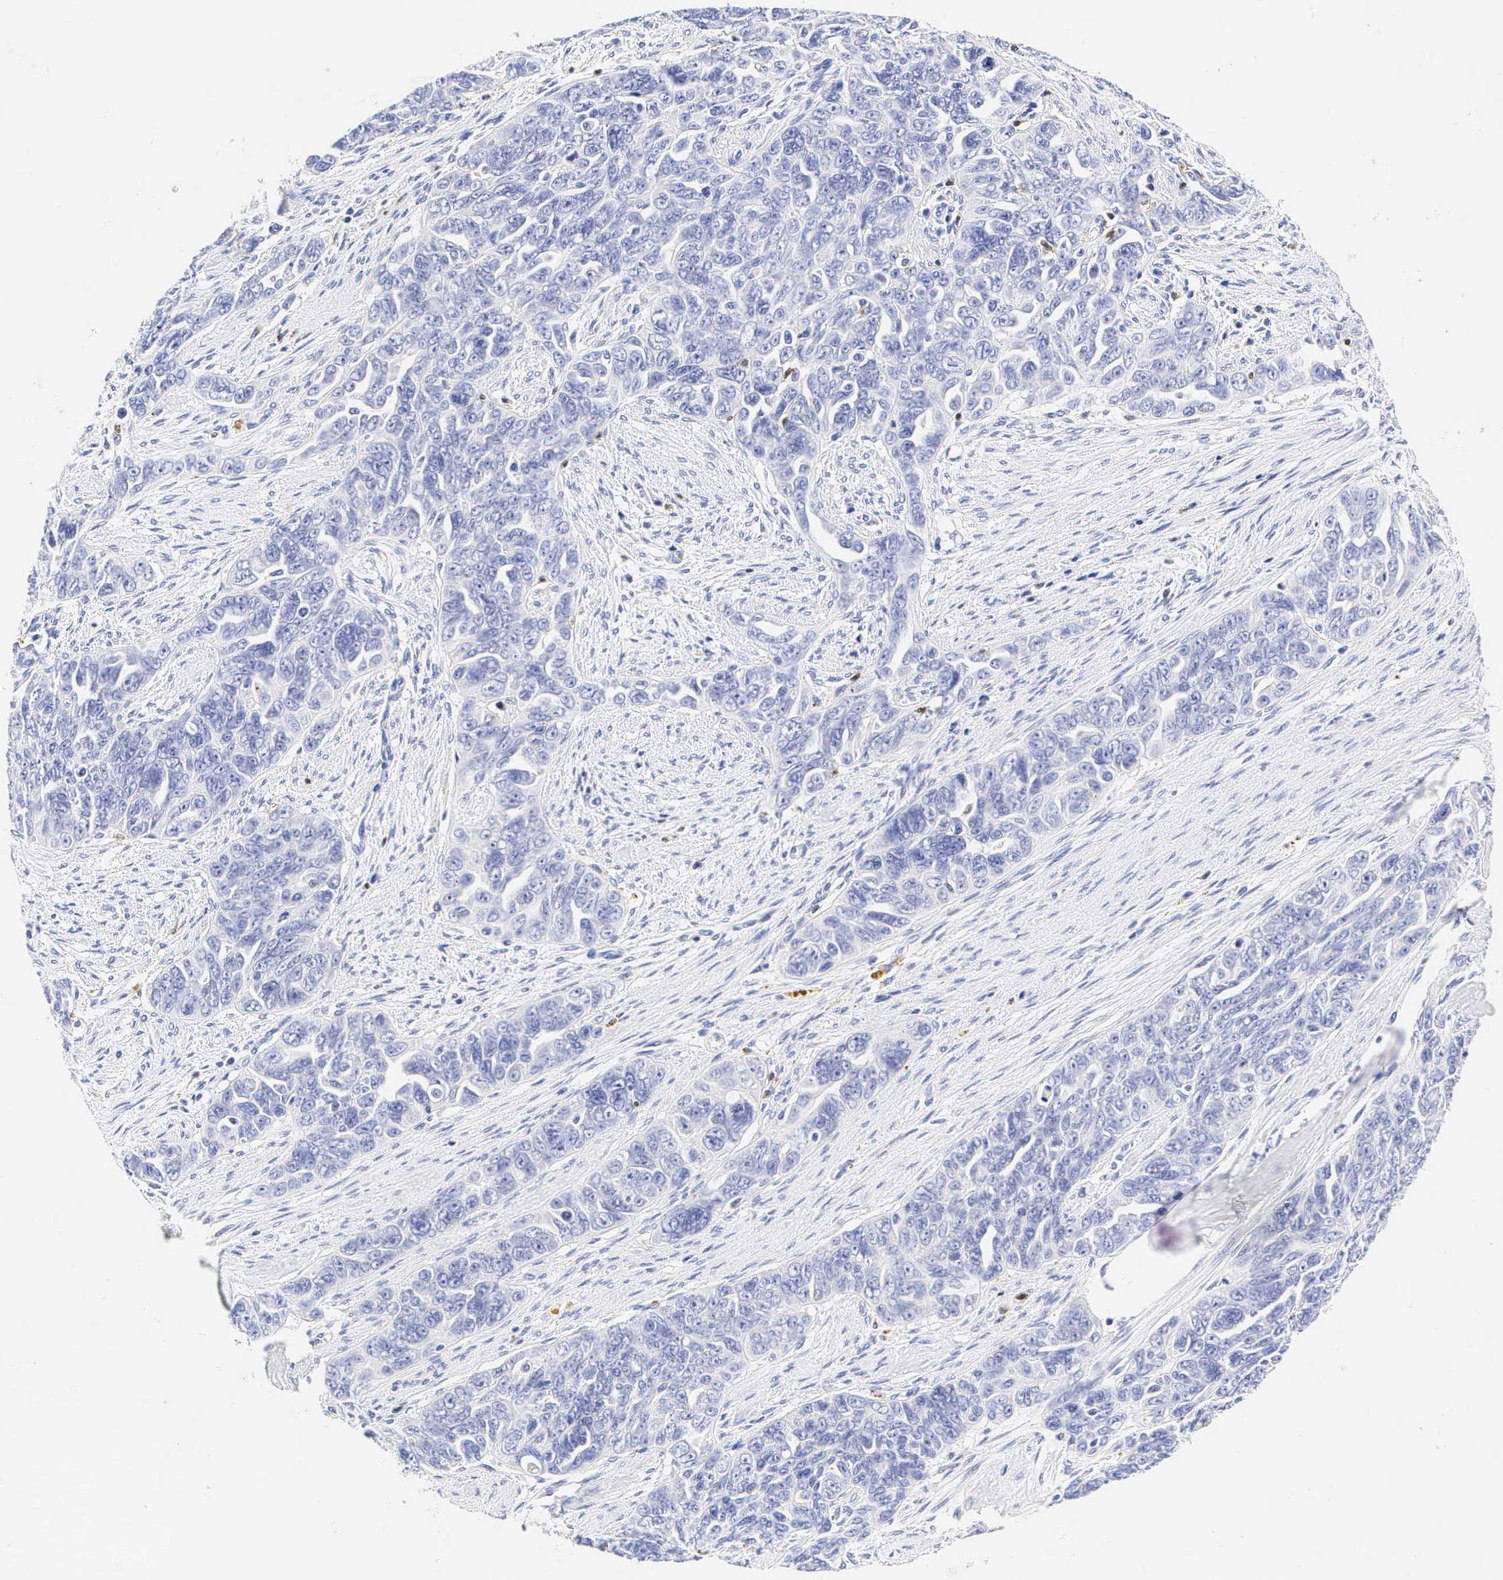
{"staining": {"intensity": "negative", "quantity": "none", "location": "none"}, "tissue": "ovarian cancer", "cell_type": "Tumor cells", "image_type": "cancer", "snomed": [{"axis": "morphology", "description": "Cystadenocarcinoma, serous, NOS"}, {"axis": "topography", "description": "Ovary"}], "caption": "There is no significant positivity in tumor cells of ovarian cancer (serous cystadenocarcinoma).", "gene": "CD3E", "patient": {"sex": "female", "age": 63}}